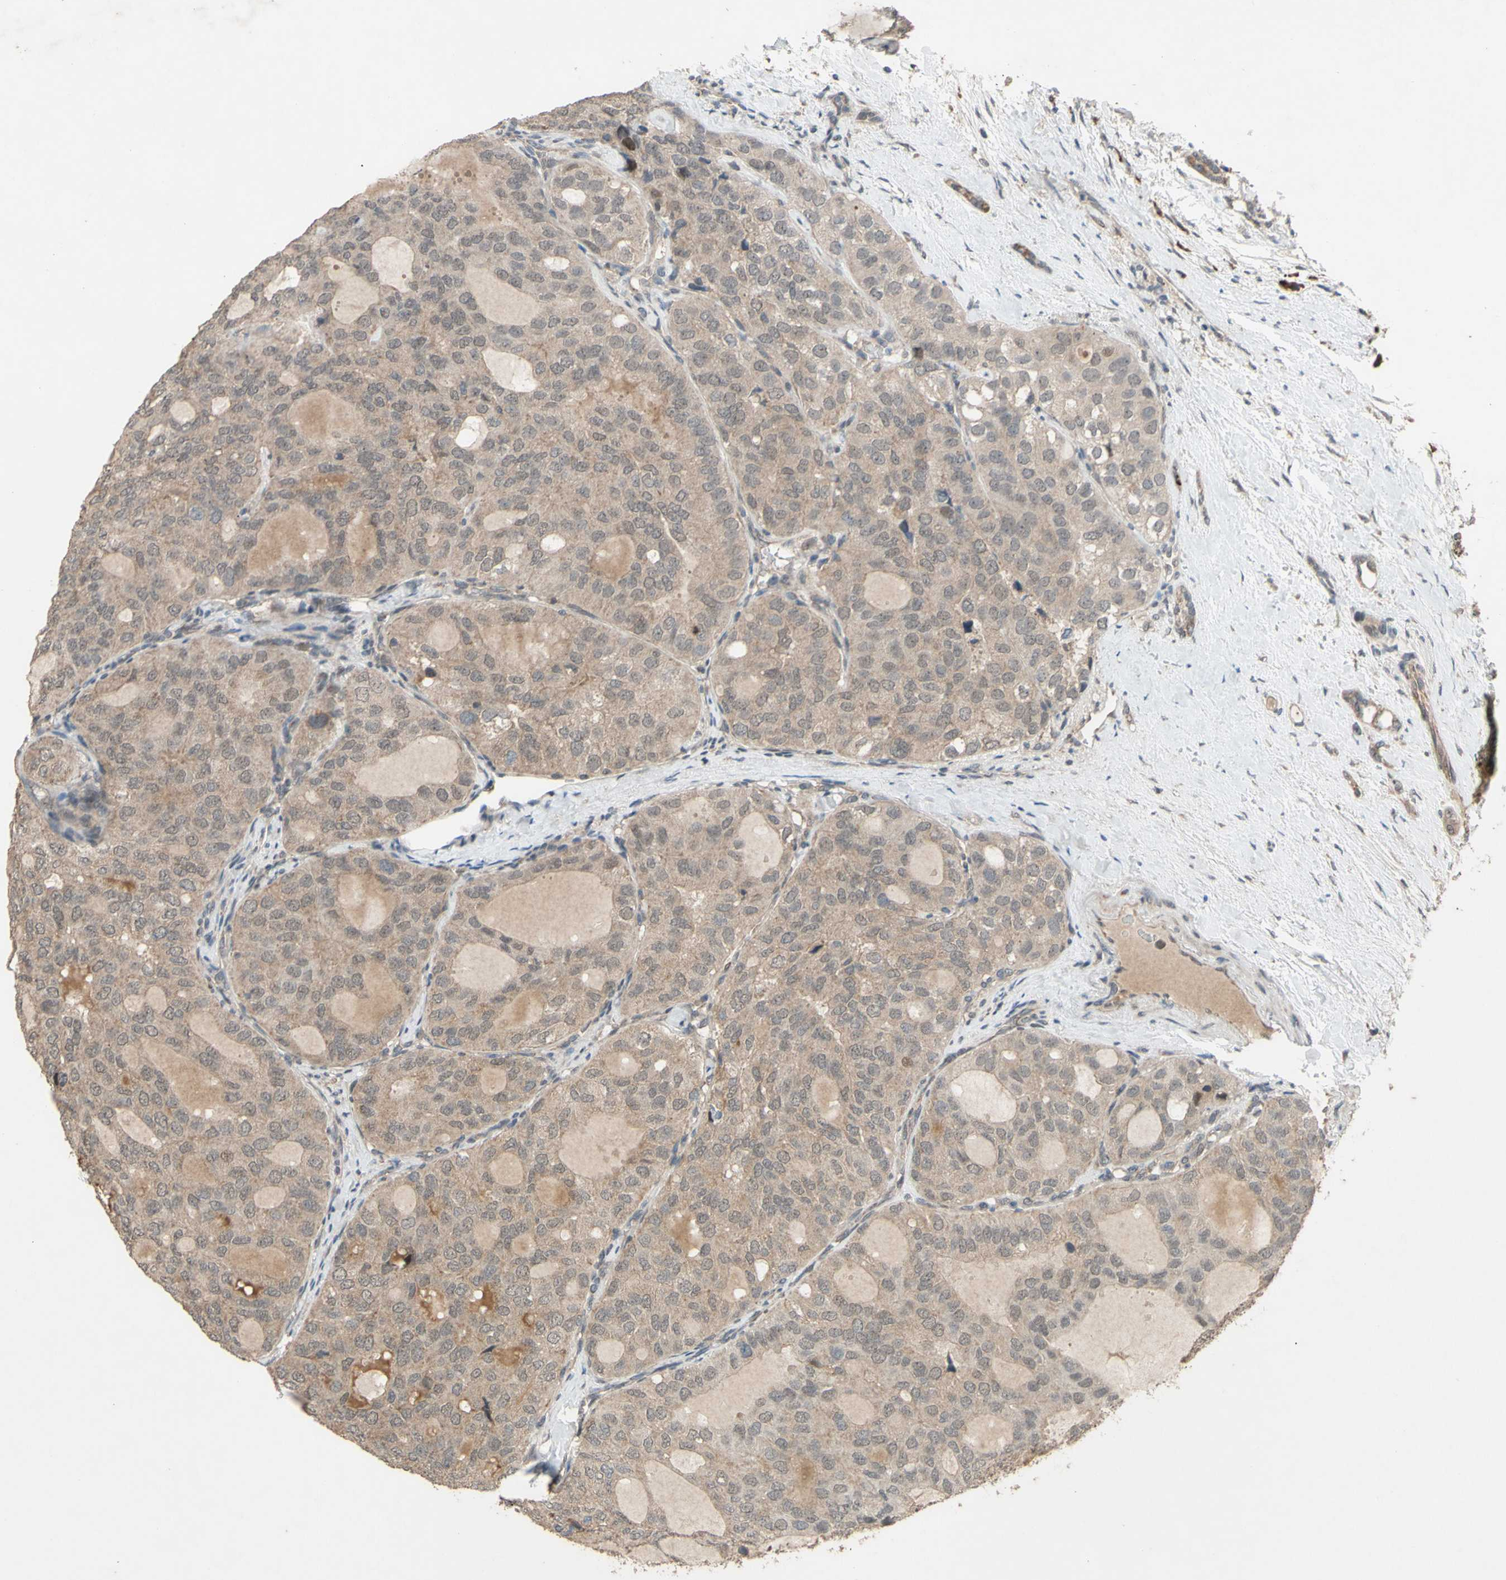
{"staining": {"intensity": "moderate", "quantity": ">75%", "location": "cytoplasmic/membranous"}, "tissue": "thyroid cancer", "cell_type": "Tumor cells", "image_type": "cancer", "snomed": [{"axis": "morphology", "description": "Follicular adenoma carcinoma, NOS"}, {"axis": "topography", "description": "Thyroid gland"}], "caption": "Human thyroid cancer stained with a protein marker shows moderate staining in tumor cells.", "gene": "CD164", "patient": {"sex": "male", "age": 75}}